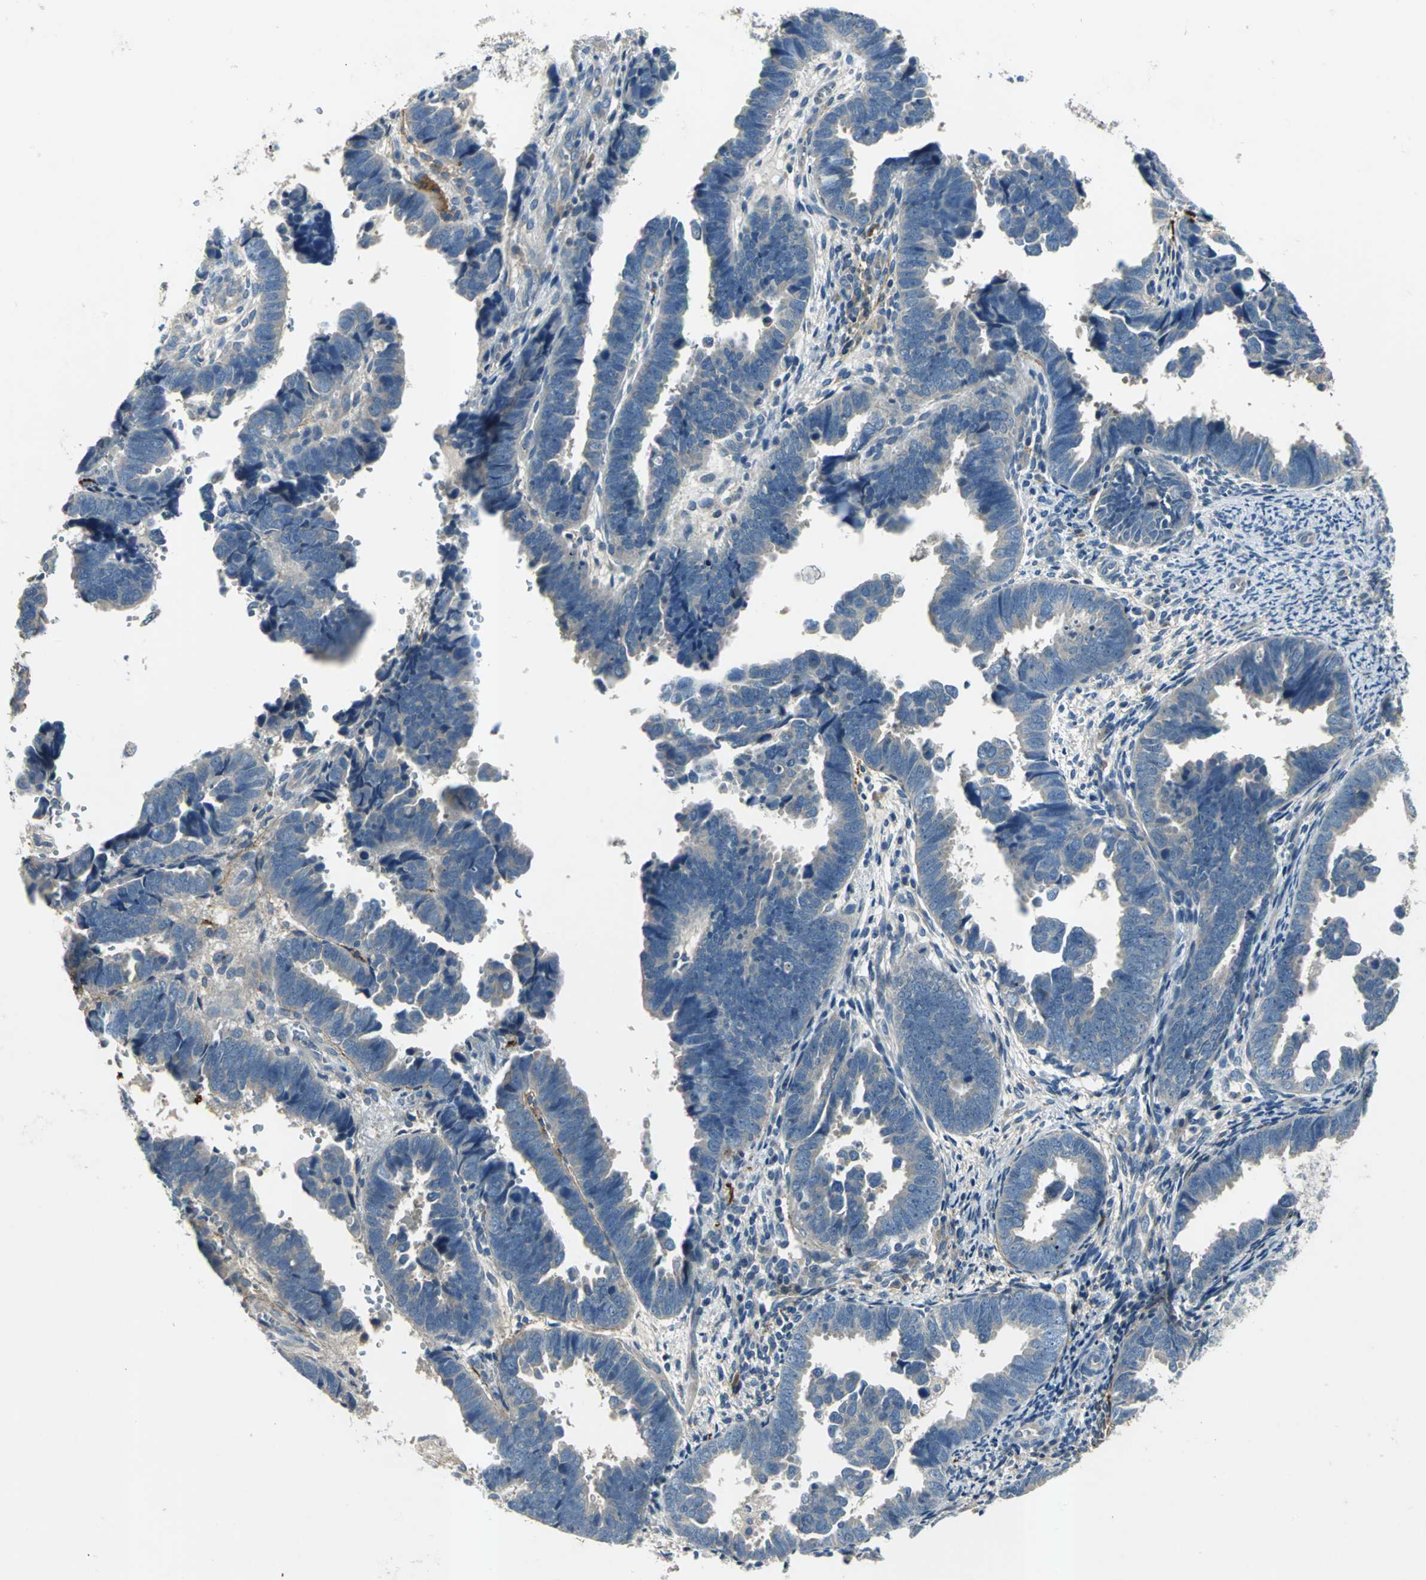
{"staining": {"intensity": "weak", "quantity": "25%-75%", "location": "cytoplasmic/membranous"}, "tissue": "endometrial cancer", "cell_type": "Tumor cells", "image_type": "cancer", "snomed": [{"axis": "morphology", "description": "Adenocarcinoma, NOS"}, {"axis": "topography", "description": "Endometrium"}], "caption": "This micrograph shows endometrial adenocarcinoma stained with IHC to label a protein in brown. The cytoplasmic/membranous of tumor cells show weak positivity for the protein. Nuclei are counter-stained blue.", "gene": "SLC16A7", "patient": {"sex": "female", "age": 75}}